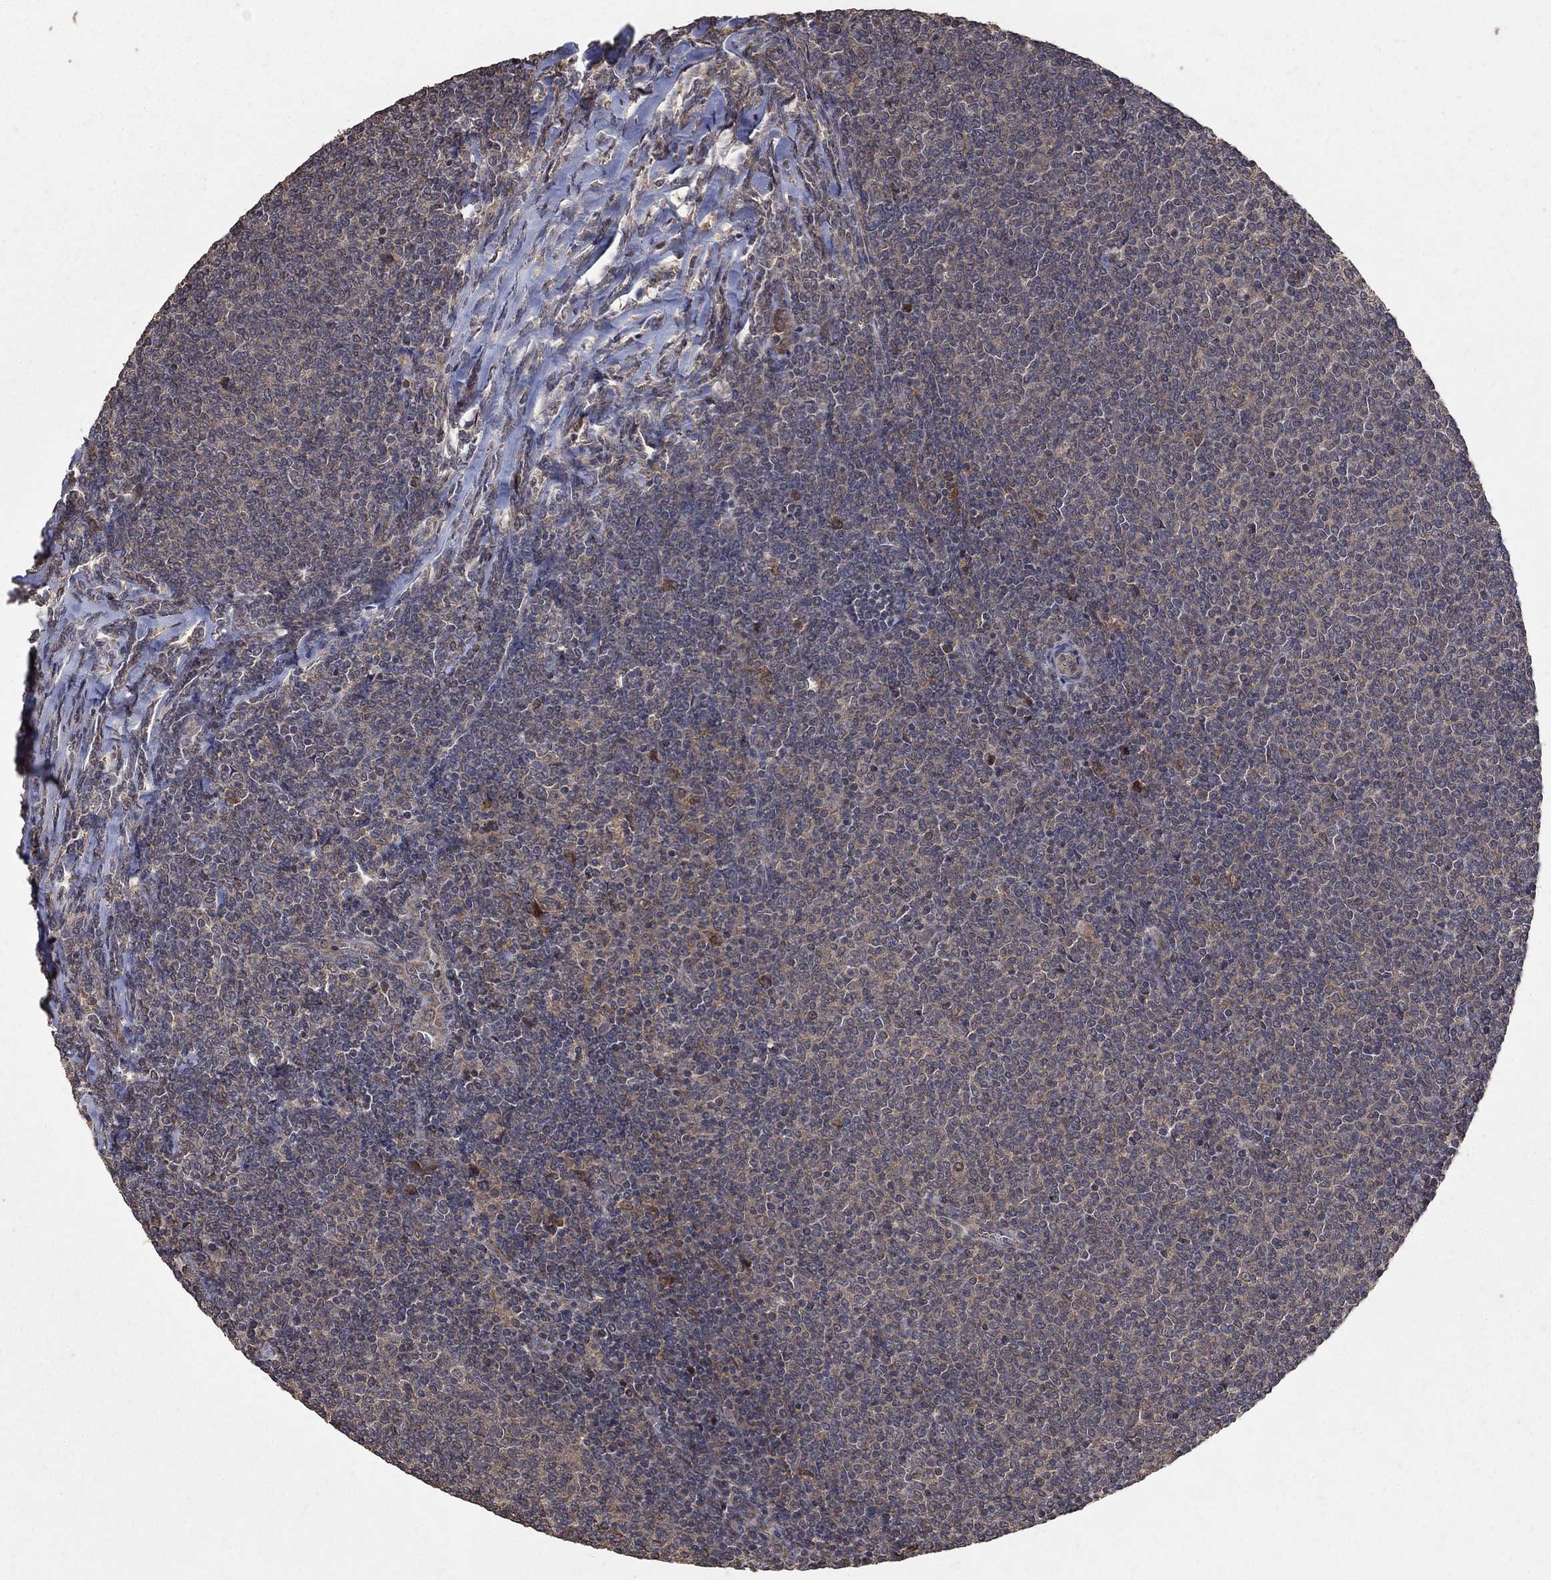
{"staining": {"intensity": "weak", "quantity": ">75%", "location": "cytoplasmic/membranous"}, "tissue": "lymphoma", "cell_type": "Tumor cells", "image_type": "cancer", "snomed": [{"axis": "morphology", "description": "Malignant lymphoma, non-Hodgkin's type, Low grade"}, {"axis": "topography", "description": "Lymph node"}], "caption": "An immunohistochemistry histopathology image of tumor tissue is shown. Protein staining in brown labels weak cytoplasmic/membranous positivity in lymphoma within tumor cells.", "gene": "C17orf75", "patient": {"sex": "male", "age": 52}}